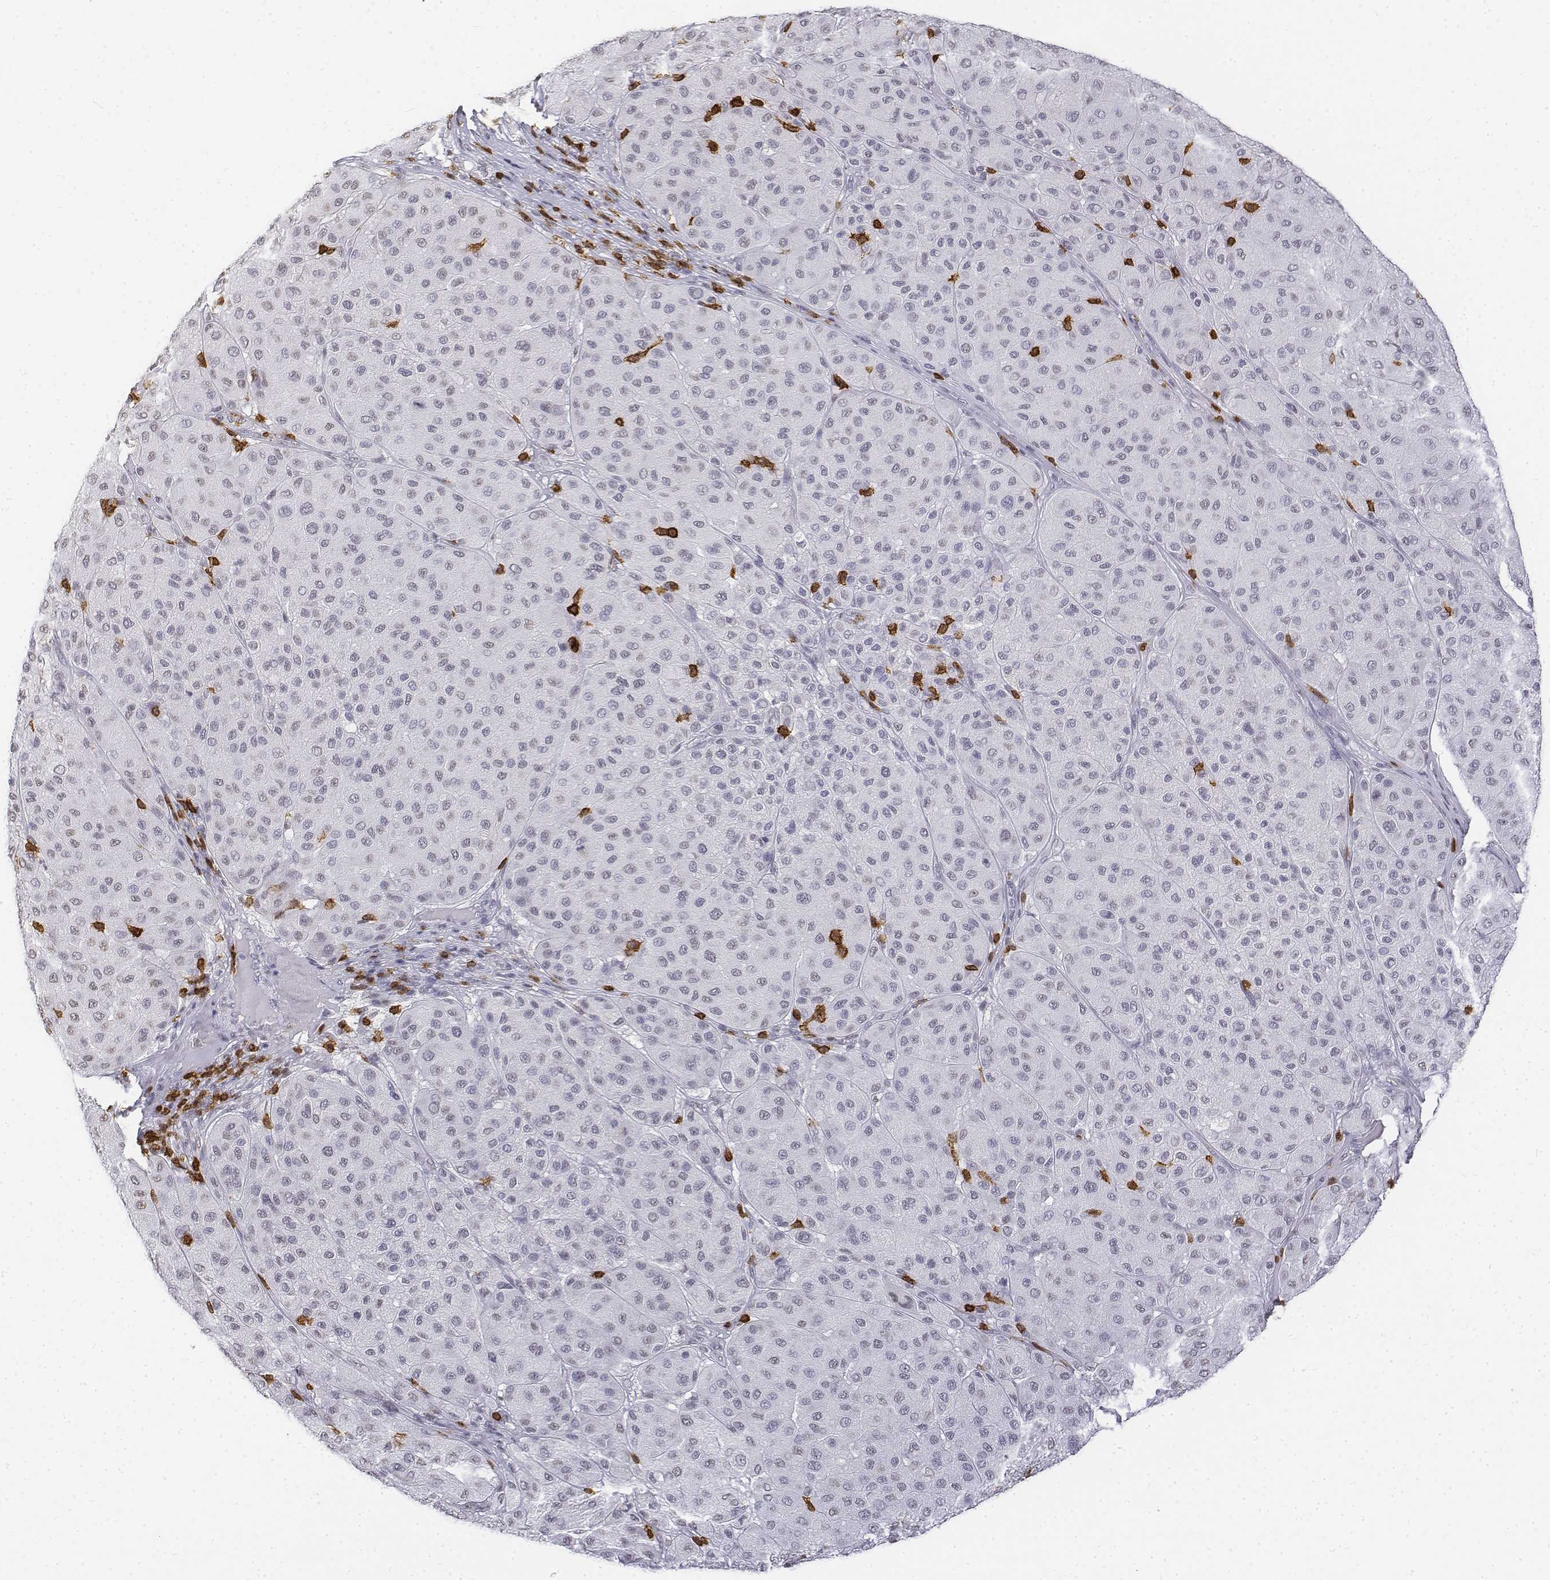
{"staining": {"intensity": "negative", "quantity": "none", "location": "none"}, "tissue": "melanoma", "cell_type": "Tumor cells", "image_type": "cancer", "snomed": [{"axis": "morphology", "description": "Malignant melanoma, Metastatic site"}, {"axis": "topography", "description": "Smooth muscle"}], "caption": "High magnification brightfield microscopy of melanoma stained with DAB (3,3'-diaminobenzidine) (brown) and counterstained with hematoxylin (blue): tumor cells show no significant positivity.", "gene": "CD3E", "patient": {"sex": "male", "age": 41}}